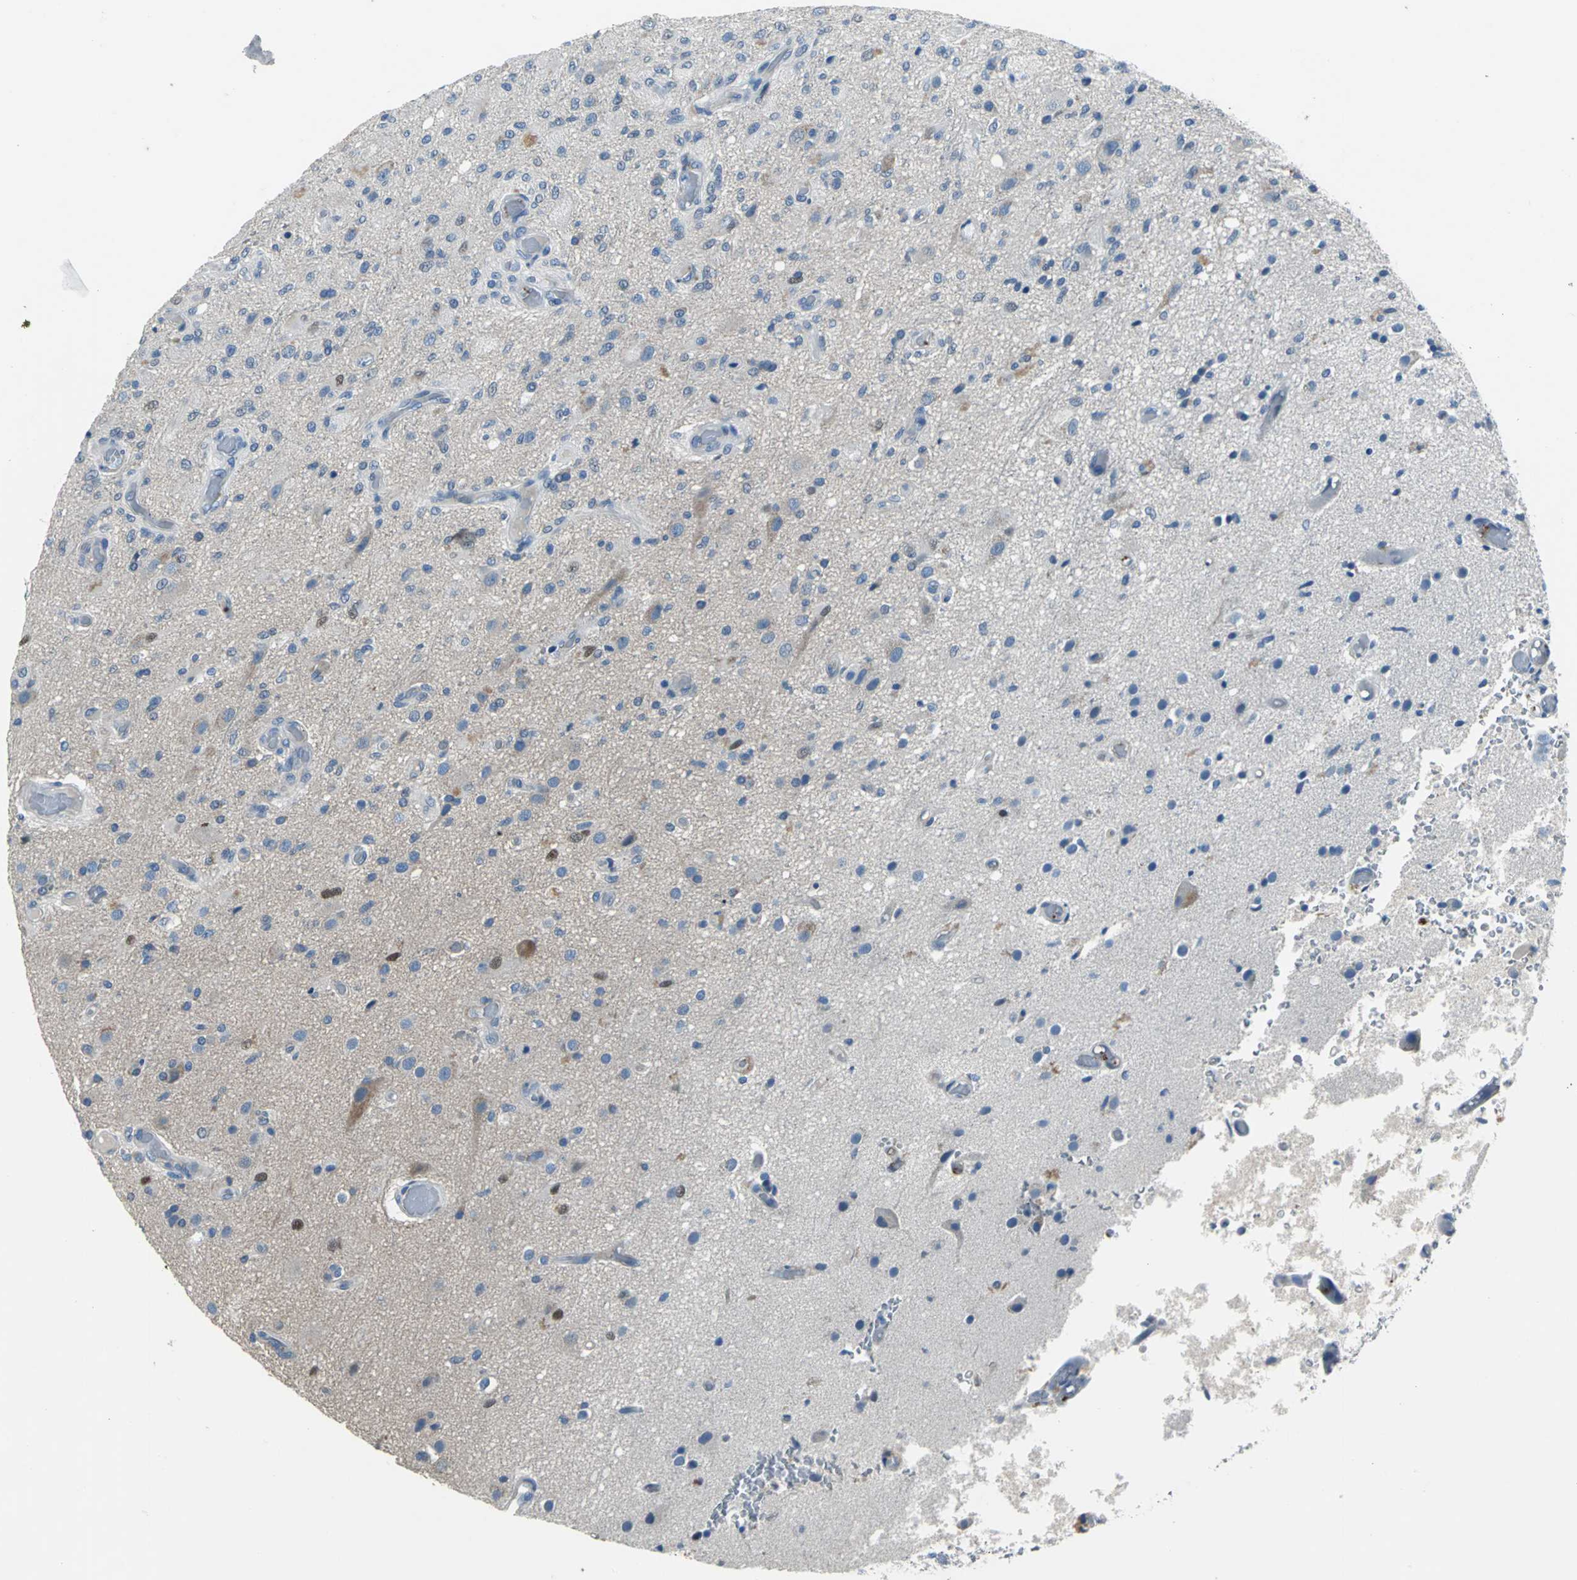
{"staining": {"intensity": "moderate", "quantity": "<25%", "location": "cytoplasmic/membranous,nuclear"}, "tissue": "glioma", "cell_type": "Tumor cells", "image_type": "cancer", "snomed": [{"axis": "morphology", "description": "Normal tissue, NOS"}, {"axis": "morphology", "description": "Glioma, malignant, High grade"}, {"axis": "topography", "description": "Cerebral cortex"}], "caption": "Immunohistochemical staining of human glioma shows low levels of moderate cytoplasmic/membranous and nuclear positivity in approximately <25% of tumor cells. (Stains: DAB (3,3'-diaminobenzidine) in brown, nuclei in blue, Microscopy: brightfield microscopy at high magnification).", "gene": "SELP", "patient": {"sex": "male", "age": 77}}